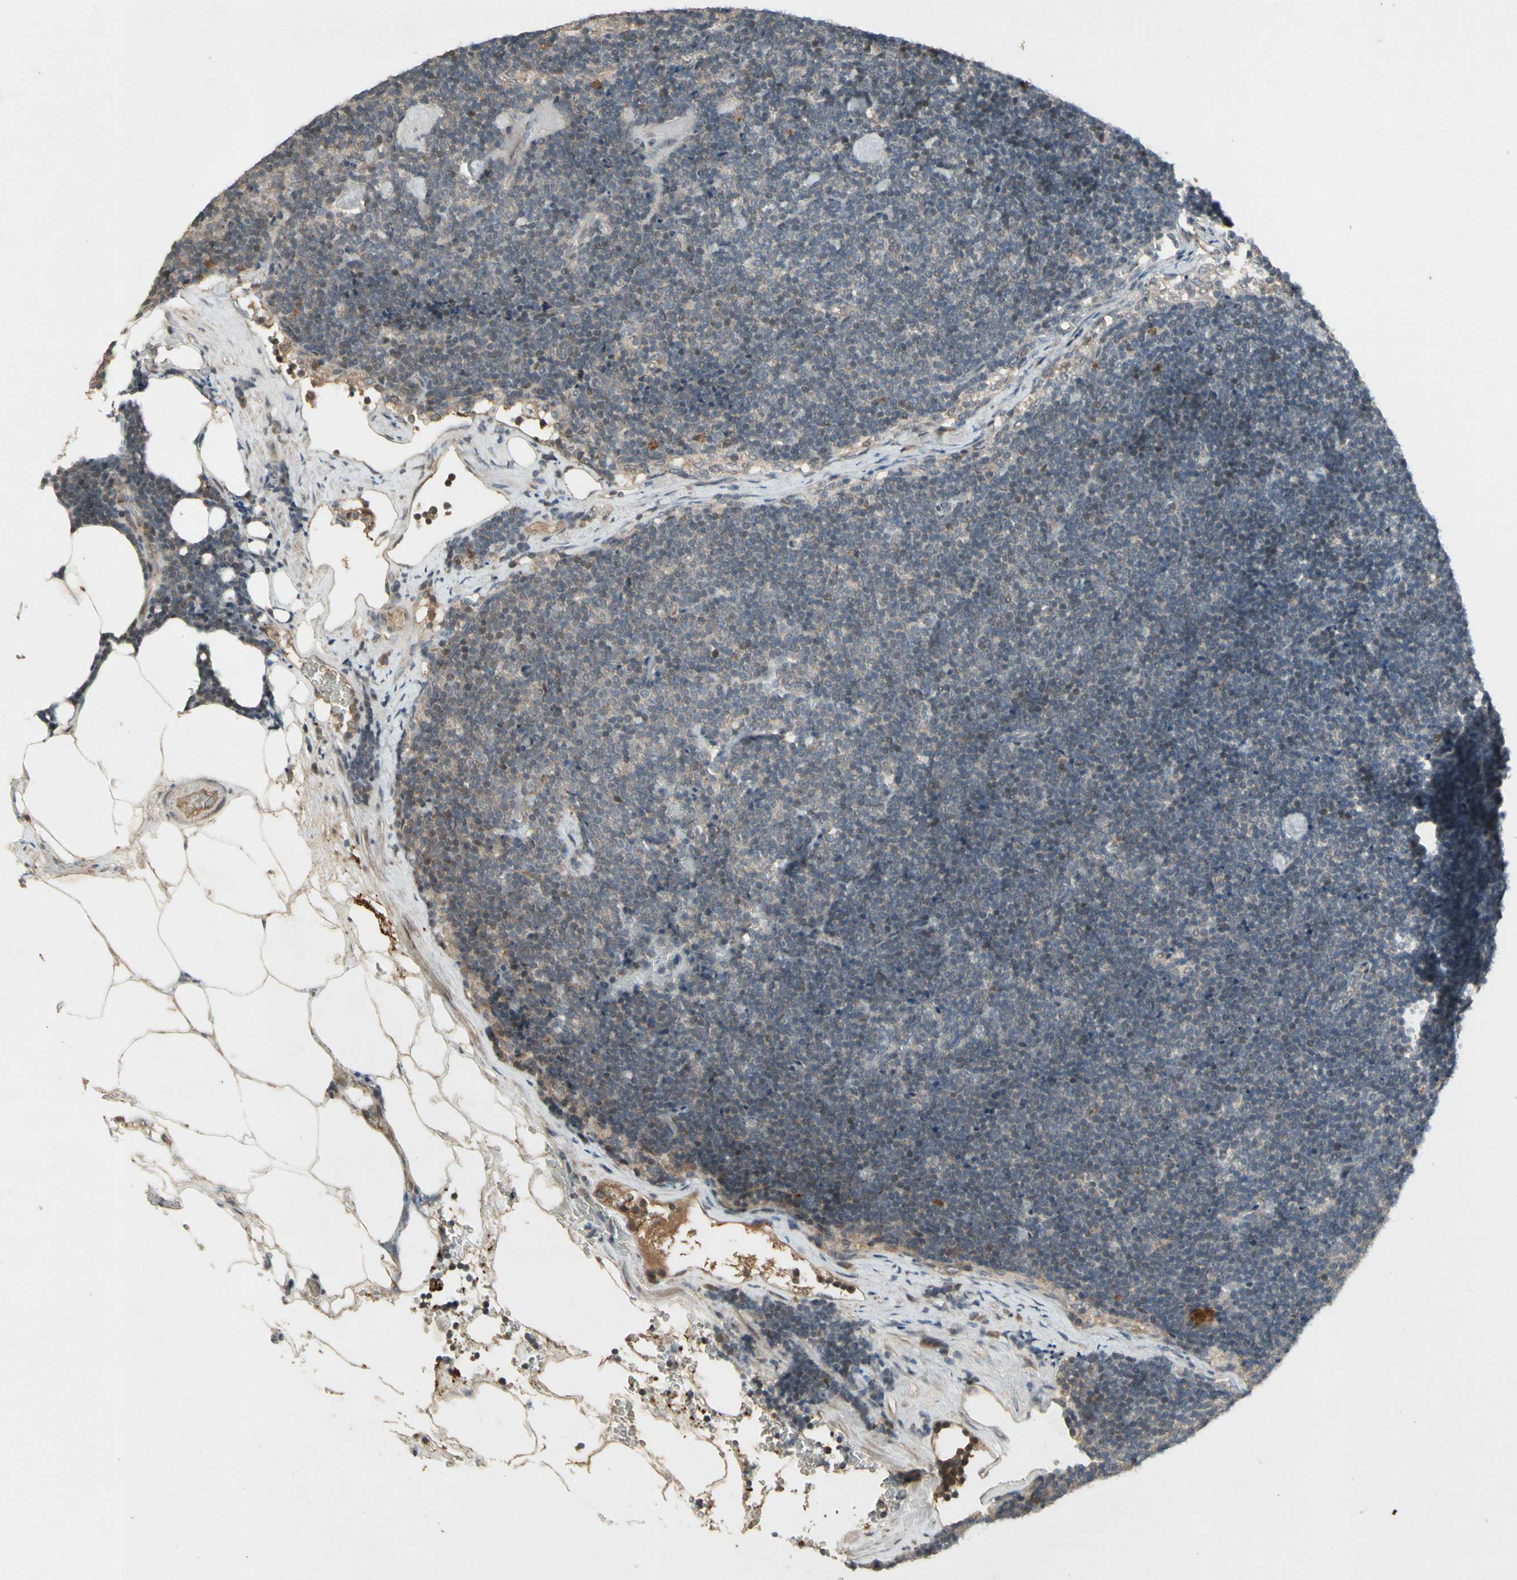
{"staining": {"intensity": "moderate", "quantity": "<25%", "location": "cytoplasmic/membranous,nuclear"}, "tissue": "lymph node", "cell_type": "Germinal center cells", "image_type": "normal", "snomed": [{"axis": "morphology", "description": "Normal tissue, NOS"}, {"axis": "topography", "description": "Lymph node"}], "caption": "This photomicrograph reveals unremarkable lymph node stained with IHC to label a protein in brown. The cytoplasmic/membranous,nuclear of germinal center cells show moderate positivity for the protein. Nuclei are counter-stained blue.", "gene": "NRG4", "patient": {"sex": "male", "age": 63}}